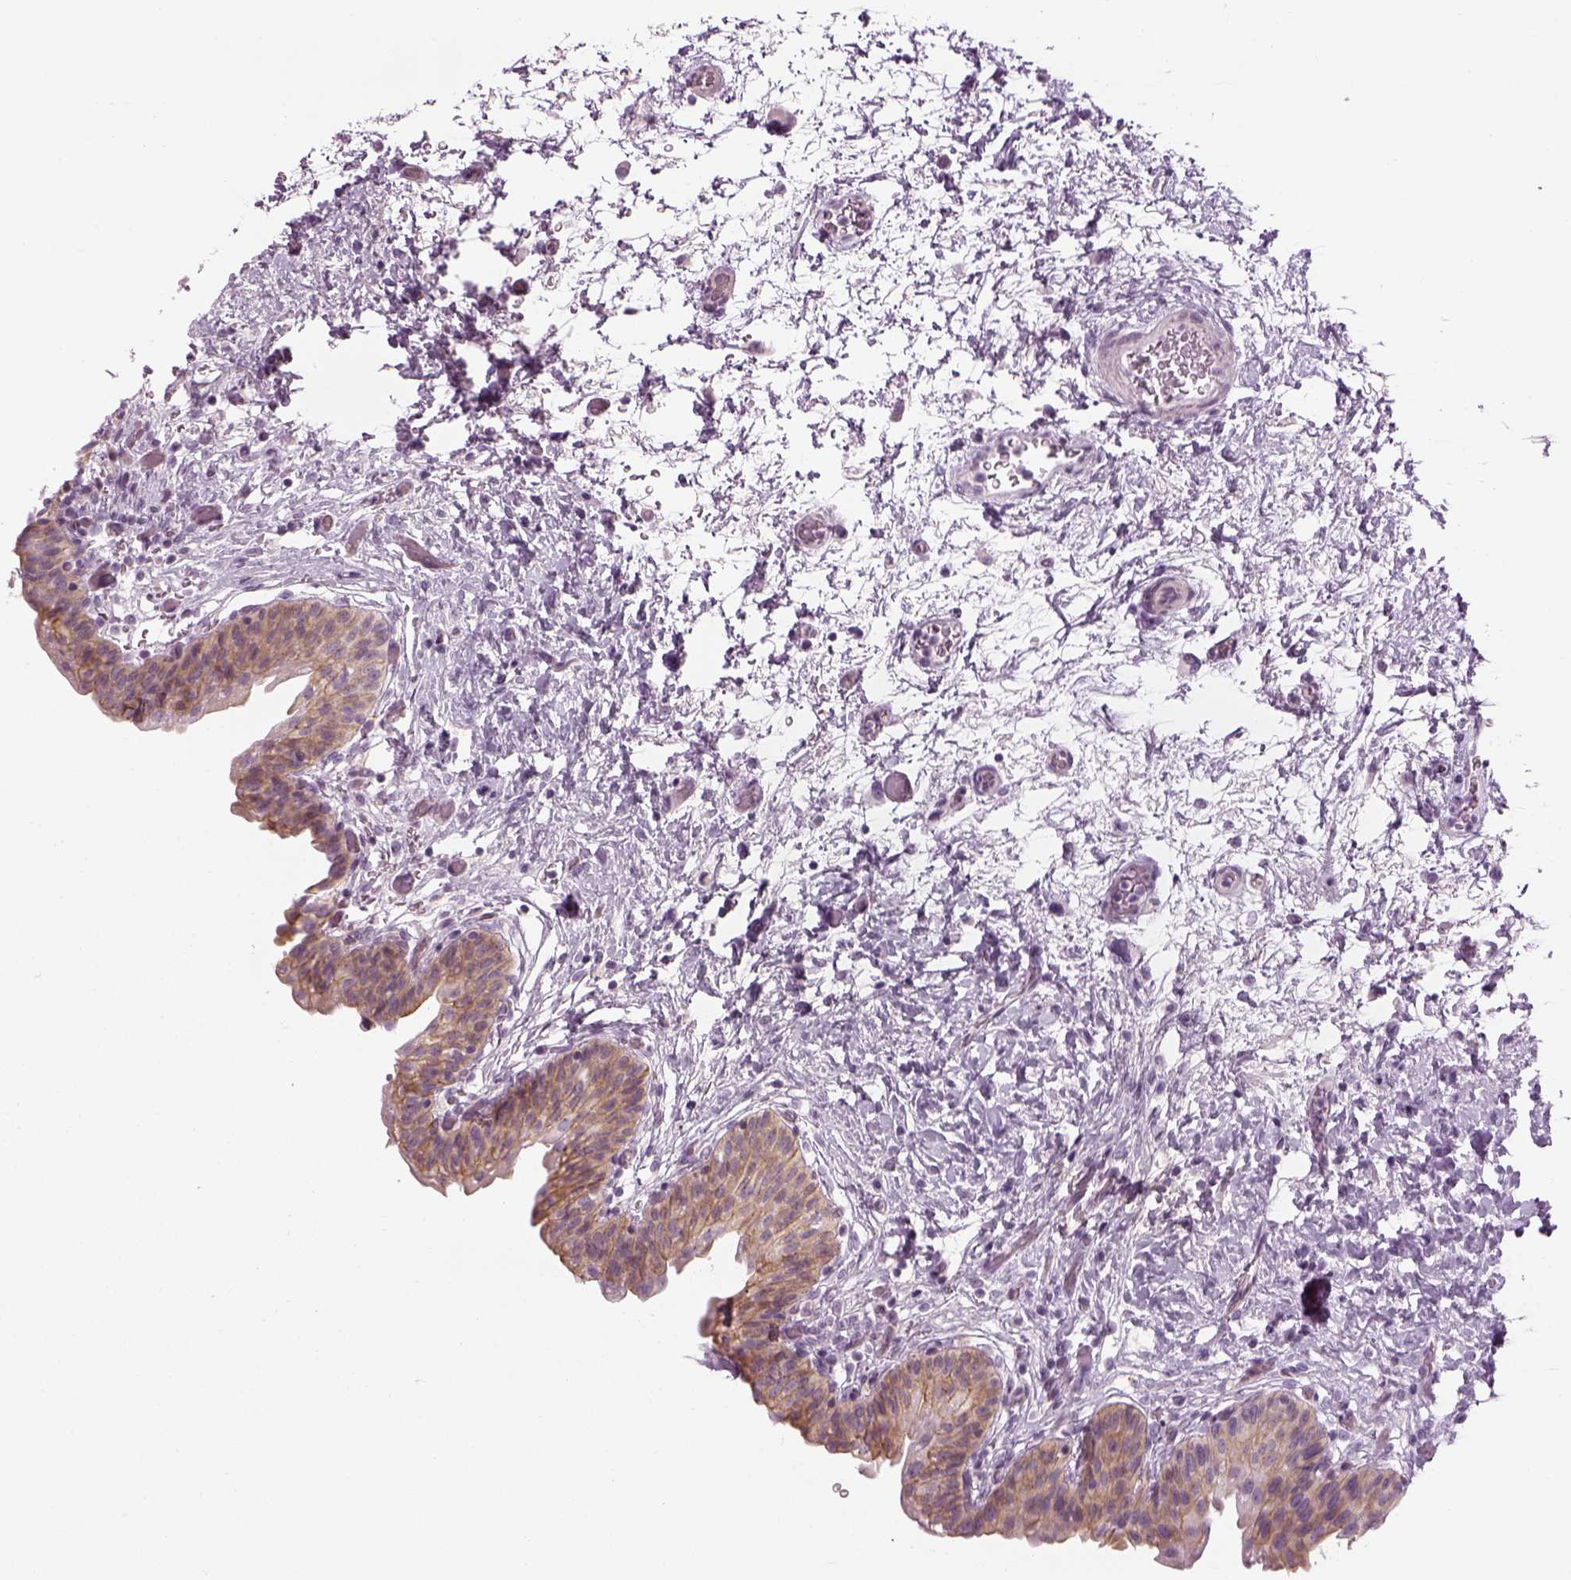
{"staining": {"intensity": "weak", "quantity": ">75%", "location": "cytoplasmic/membranous"}, "tissue": "urinary bladder", "cell_type": "Urothelial cells", "image_type": "normal", "snomed": [{"axis": "morphology", "description": "Normal tissue, NOS"}, {"axis": "topography", "description": "Urinary bladder"}], "caption": "Normal urinary bladder exhibits weak cytoplasmic/membranous expression in about >75% of urothelial cells, visualized by immunohistochemistry. (Brightfield microscopy of DAB IHC at high magnification).", "gene": "LRRIQ3", "patient": {"sex": "male", "age": 69}}